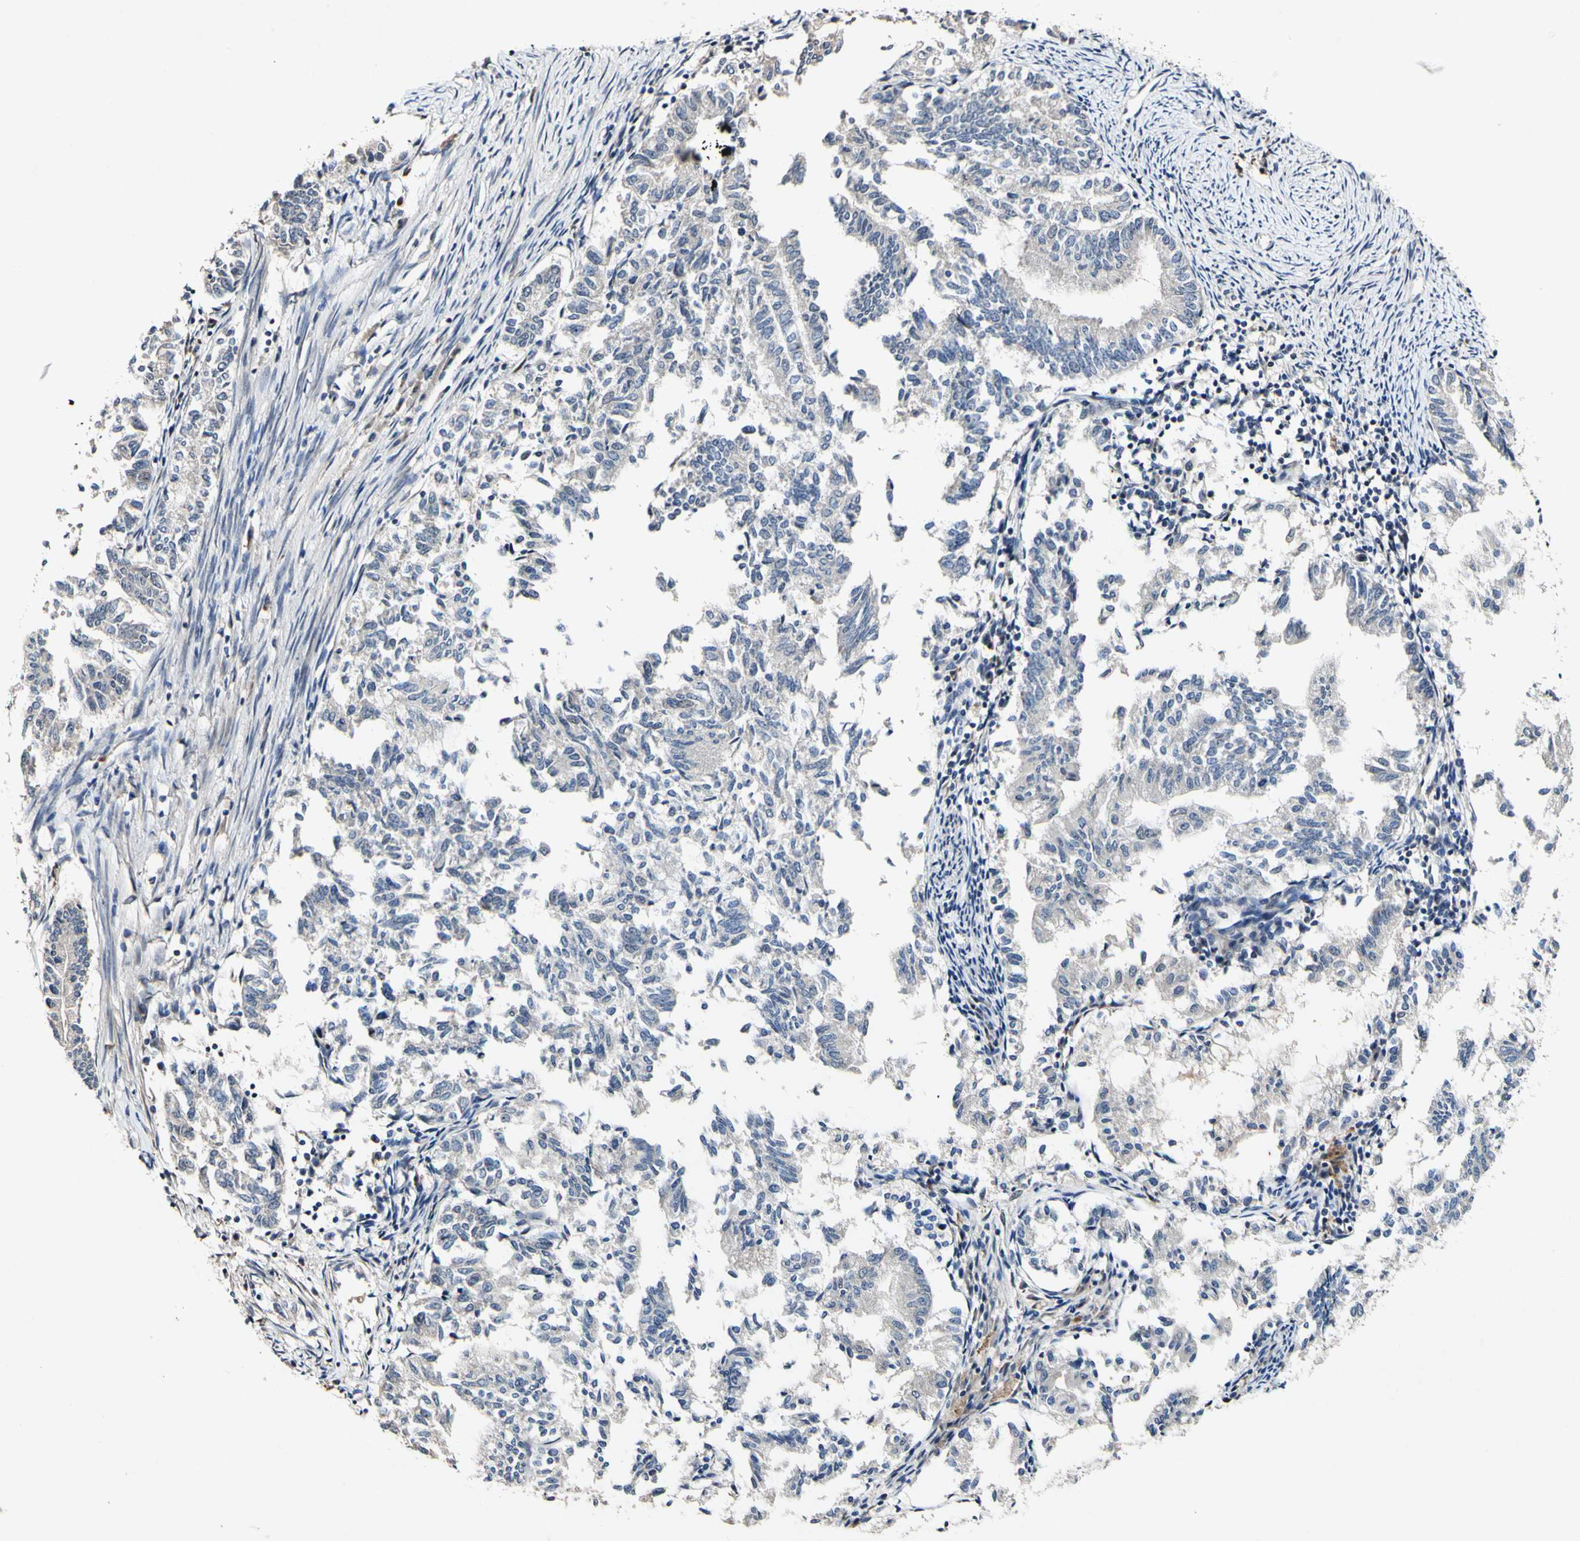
{"staining": {"intensity": "negative", "quantity": "none", "location": "none"}, "tissue": "endometrial cancer", "cell_type": "Tumor cells", "image_type": "cancer", "snomed": [{"axis": "morphology", "description": "Necrosis, NOS"}, {"axis": "morphology", "description": "Adenocarcinoma, NOS"}, {"axis": "topography", "description": "Endometrium"}], "caption": "IHC image of neoplastic tissue: human endometrial adenocarcinoma stained with DAB (3,3'-diaminobenzidine) reveals no significant protein positivity in tumor cells. (DAB (3,3'-diaminobenzidine) immunohistochemistry, high magnification).", "gene": "POLR2F", "patient": {"sex": "female", "age": 79}}